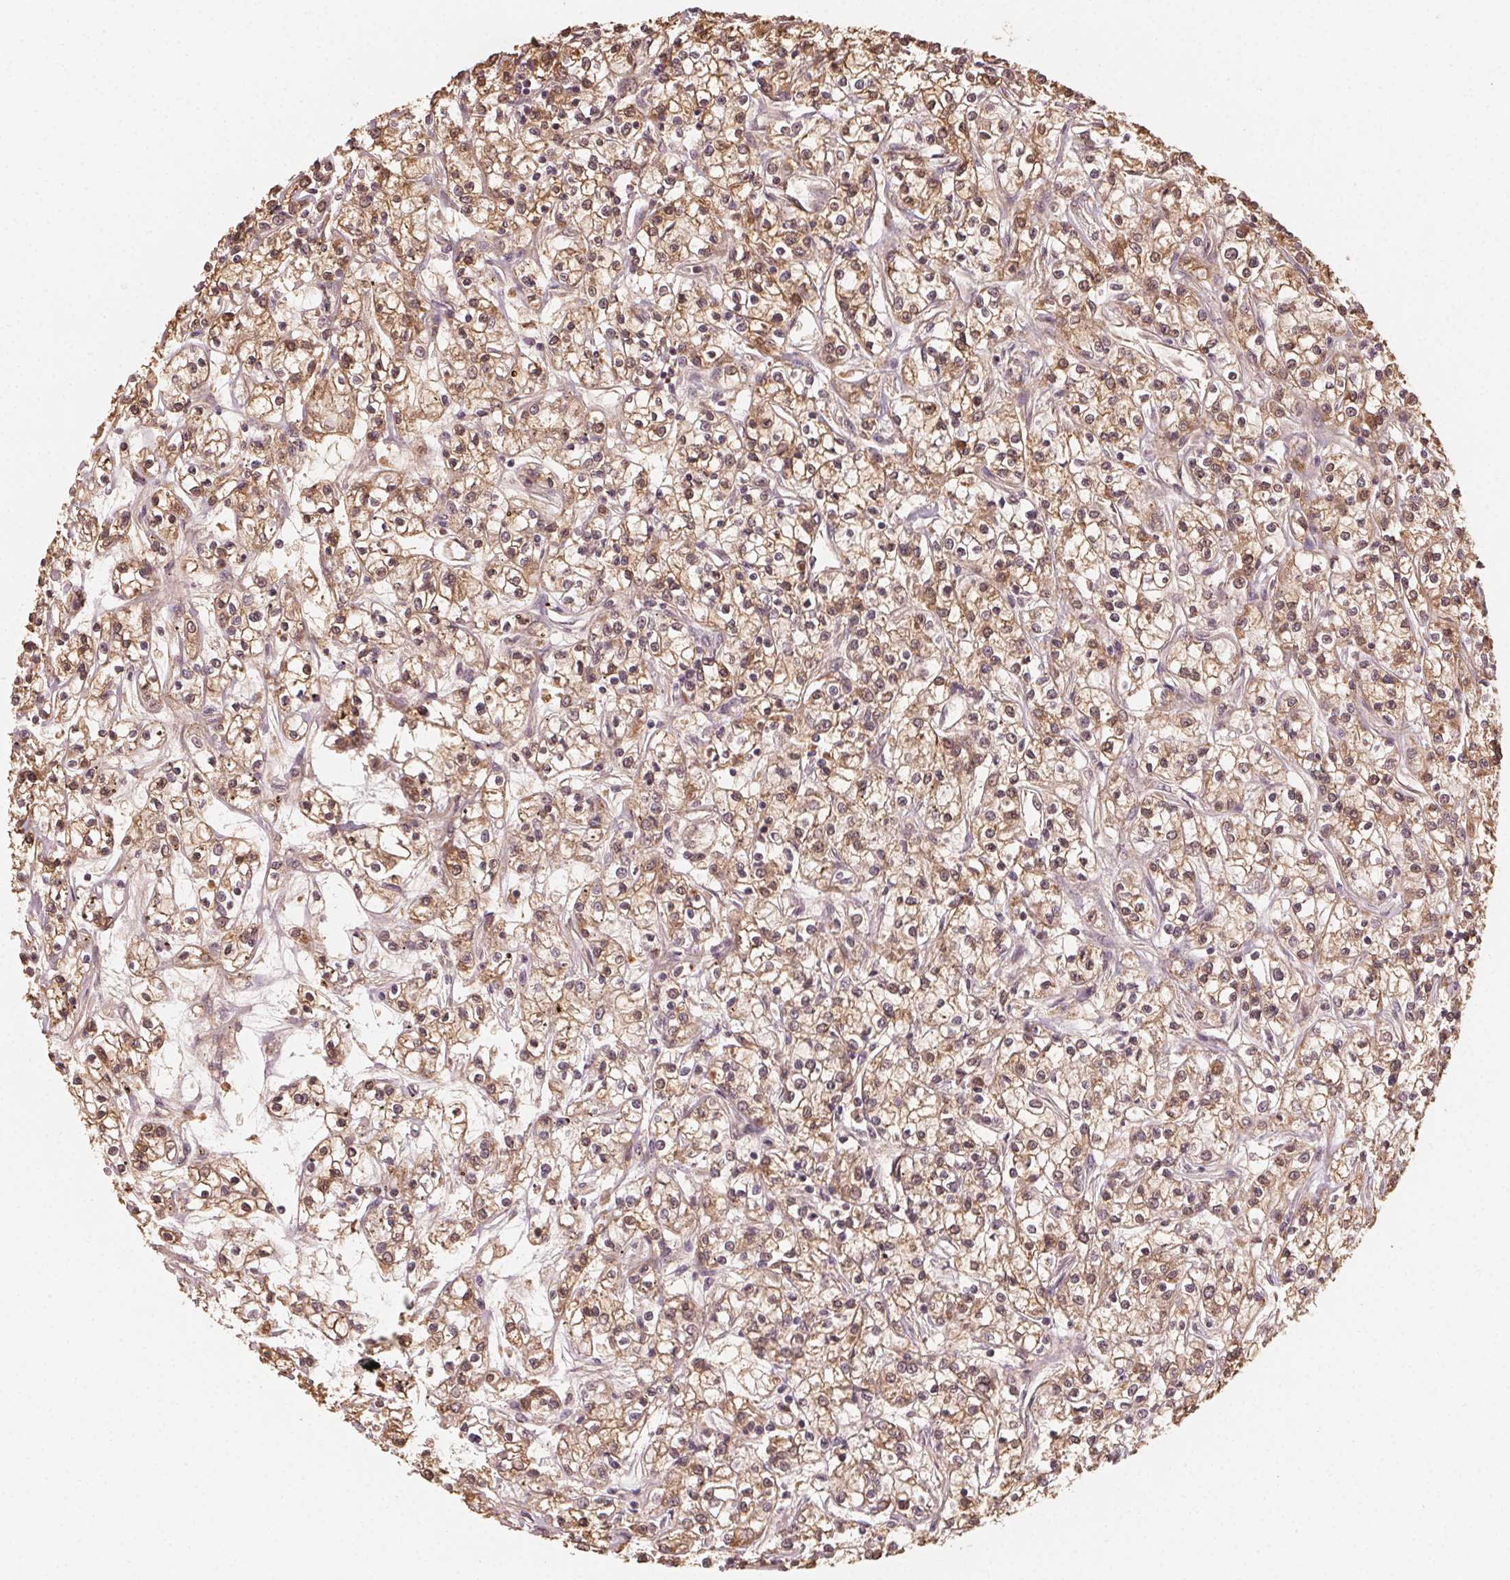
{"staining": {"intensity": "moderate", "quantity": ">75%", "location": "cytoplasmic/membranous,nuclear"}, "tissue": "renal cancer", "cell_type": "Tumor cells", "image_type": "cancer", "snomed": [{"axis": "morphology", "description": "Adenocarcinoma, NOS"}, {"axis": "topography", "description": "Kidney"}], "caption": "Immunohistochemical staining of human adenocarcinoma (renal) reveals medium levels of moderate cytoplasmic/membranous and nuclear protein expression in about >75% of tumor cells.", "gene": "WBP2", "patient": {"sex": "female", "age": 59}}